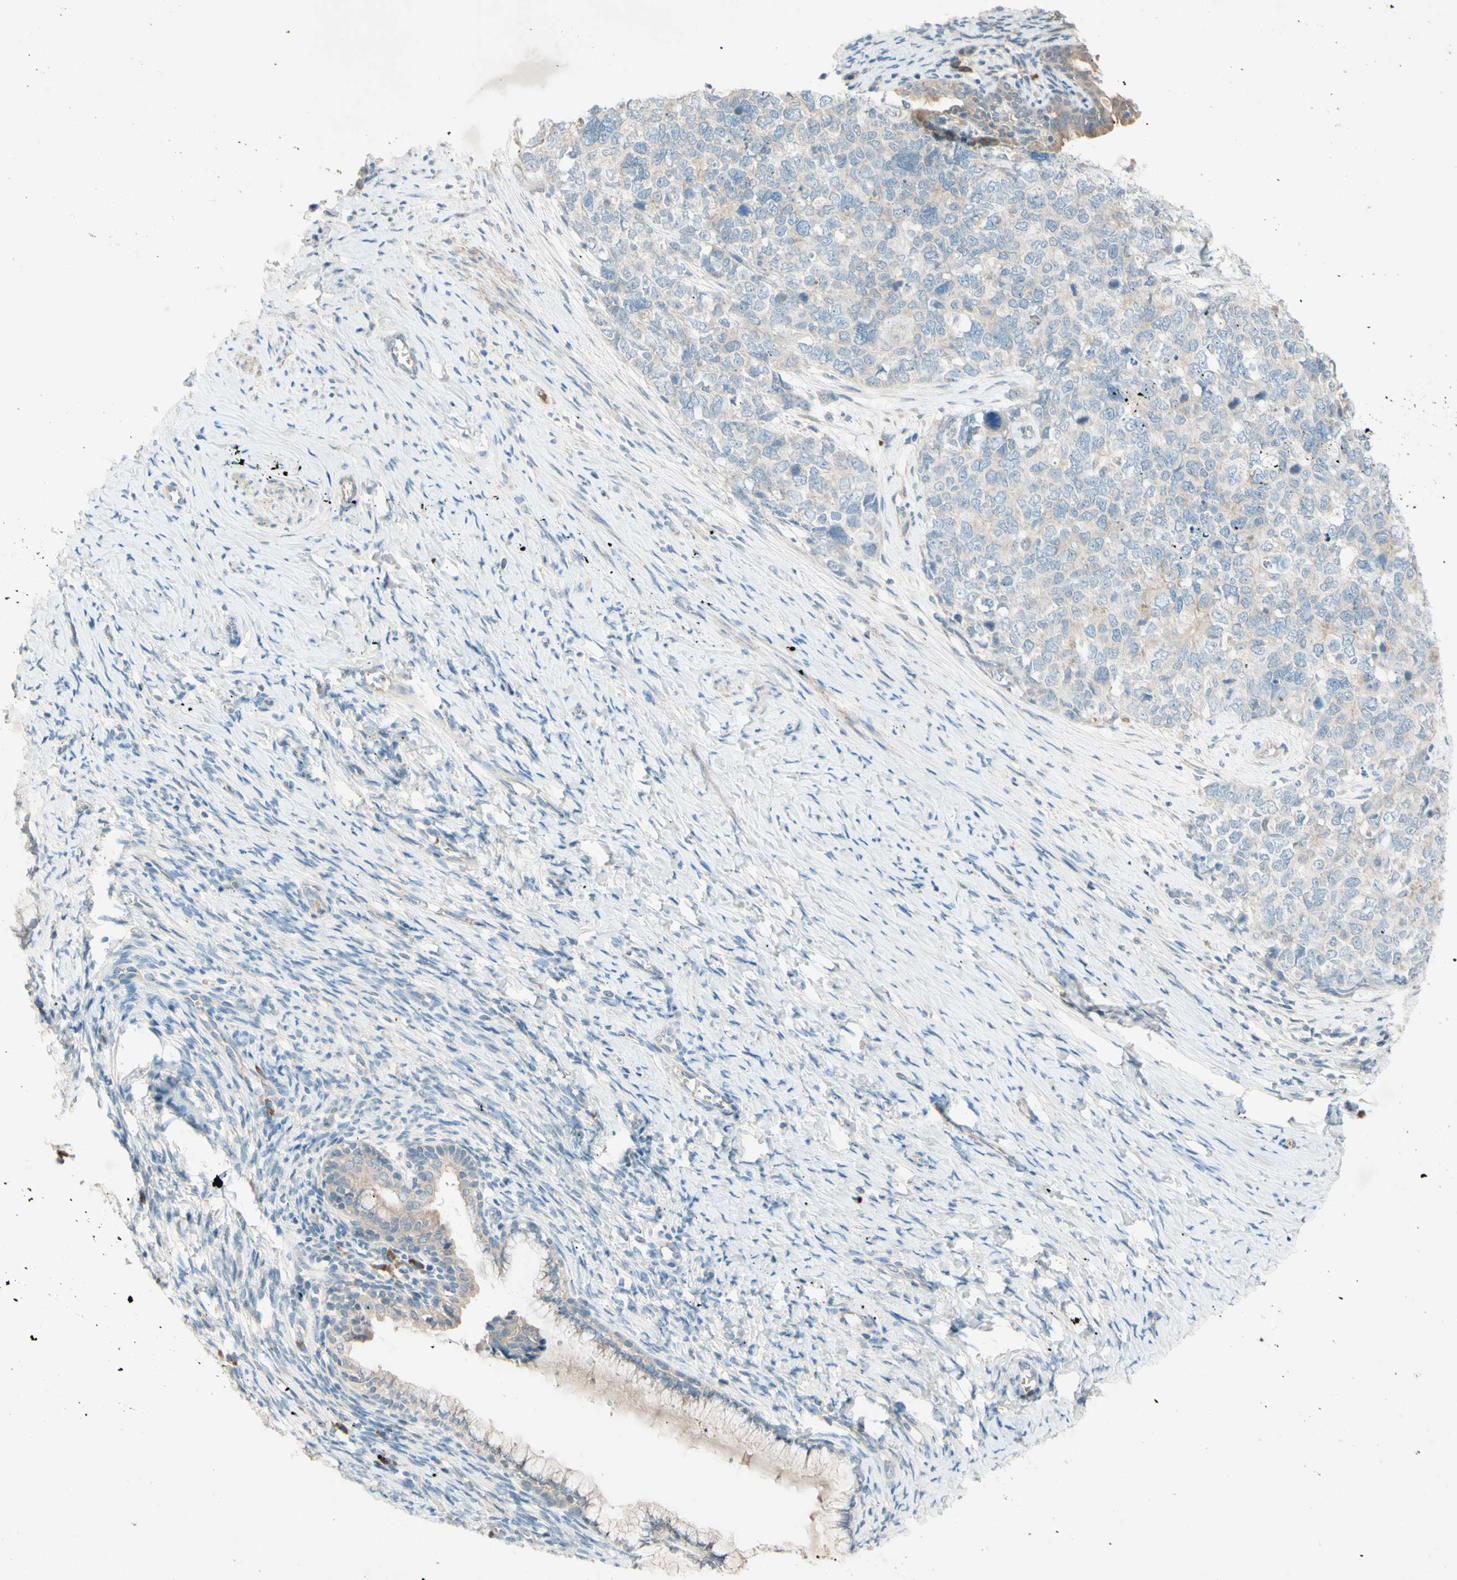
{"staining": {"intensity": "weak", "quantity": "<25%", "location": "cytoplasmic/membranous"}, "tissue": "cervical cancer", "cell_type": "Tumor cells", "image_type": "cancer", "snomed": [{"axis": "morphology", "description": "Squamous cell carcinoma, NOS"}, {"axis": "topography", "description": "Cervix"}], "caption": "IHC image of neoplastic tissue: cervical cancer stained with DAB (3,3'-diaminobenzidine) reveals no significant protein positivity in tumor cells.", "gene": "IL2", "patient": {"sex": "female", "age": 63}}